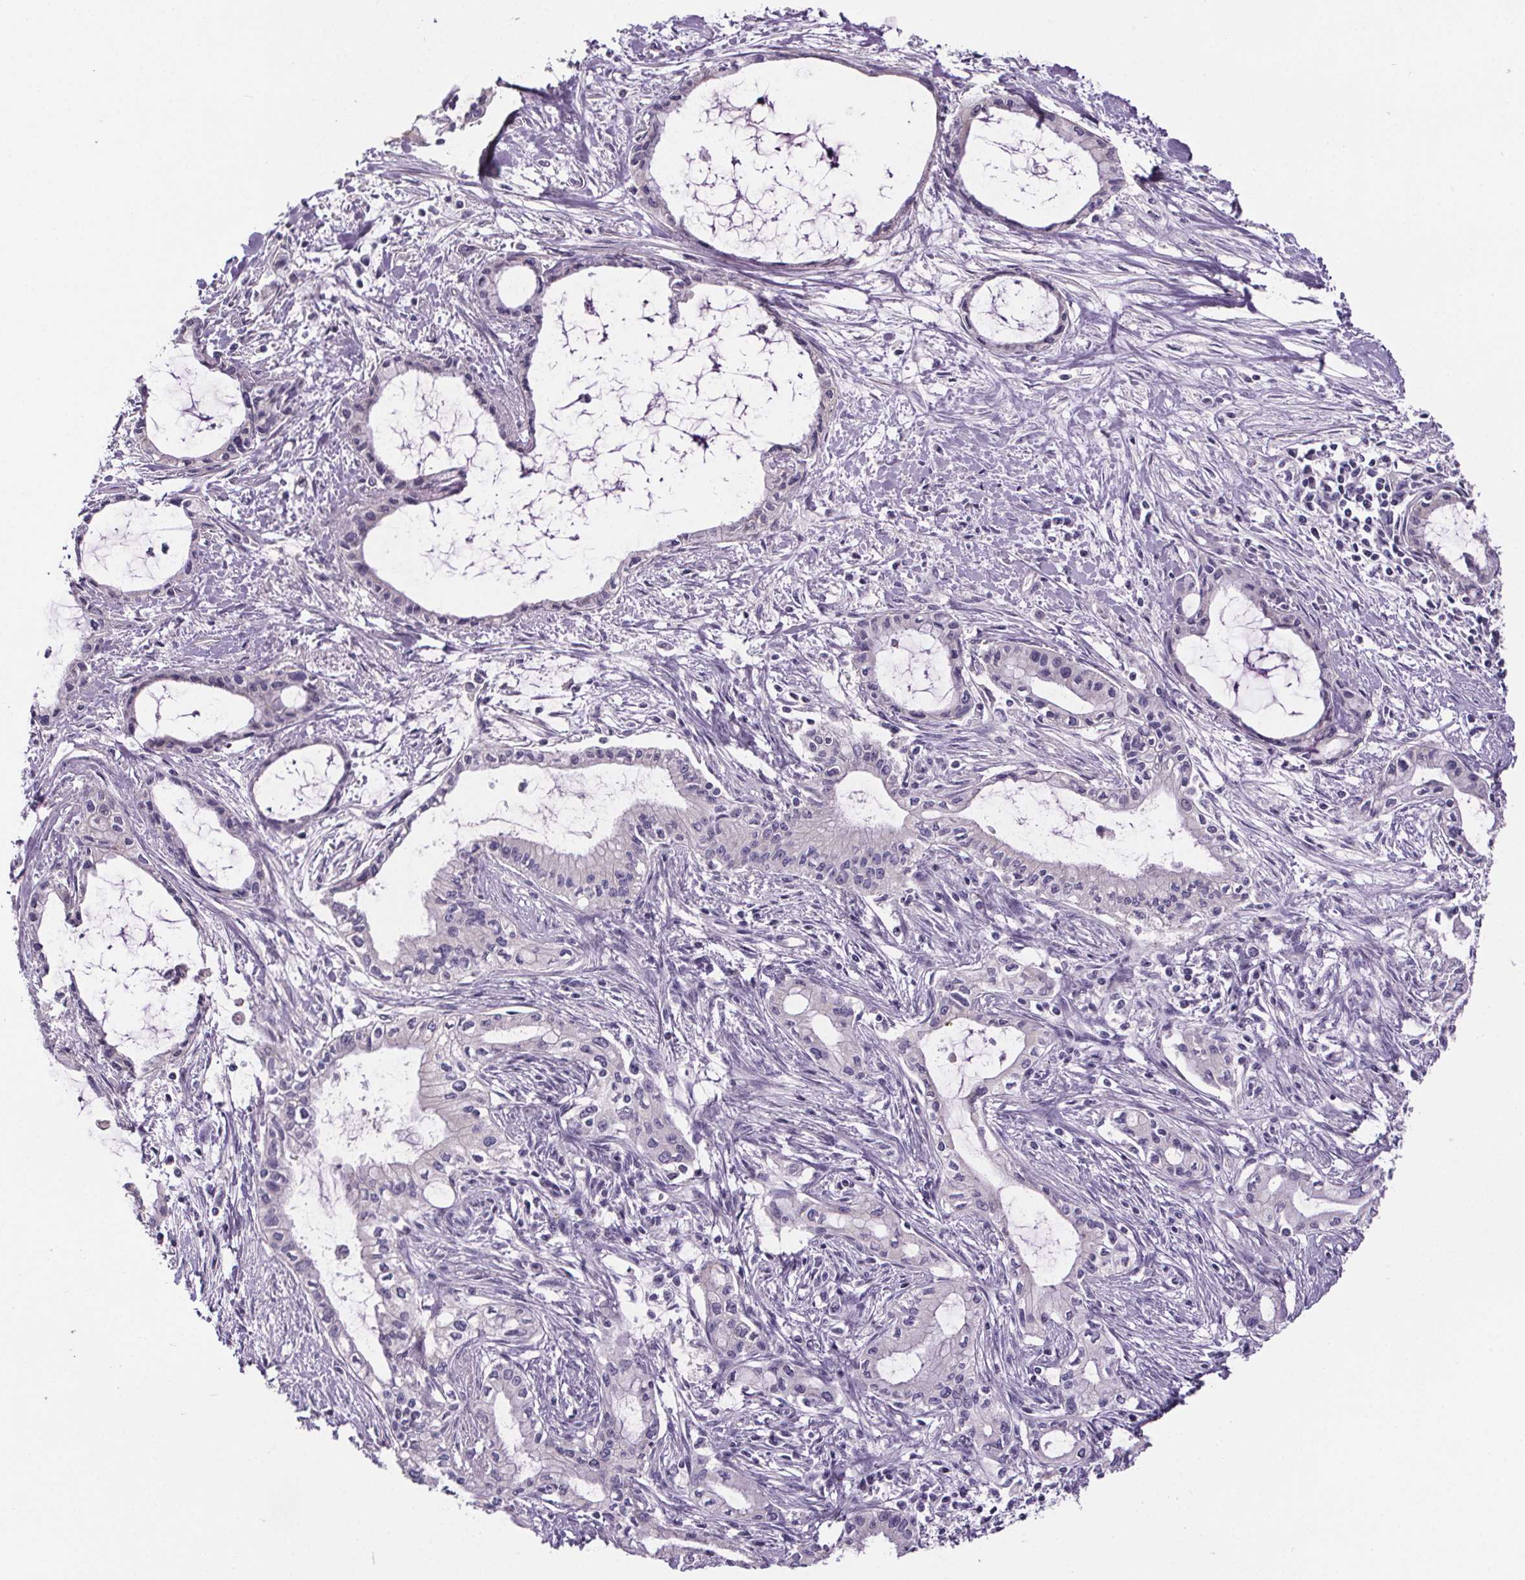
{"staining": {"intensity": "negative", "quantity": "none", "location": "none"}, "tissue": "pancreatic cancer", "cell_type": "Tumor cells", "image_type": "cancer", "snomed": [{"axis": "morphology", "description": "Adenocarcinoma, NOS"}, {"axis": "topography", "description": "Pancreas"}], "caption": "This is an IHC image of pancreatic cancer. There is no expression in tumor cells.", "gene": "CUBN", "patient": {"sex": "male", "age": 48}}